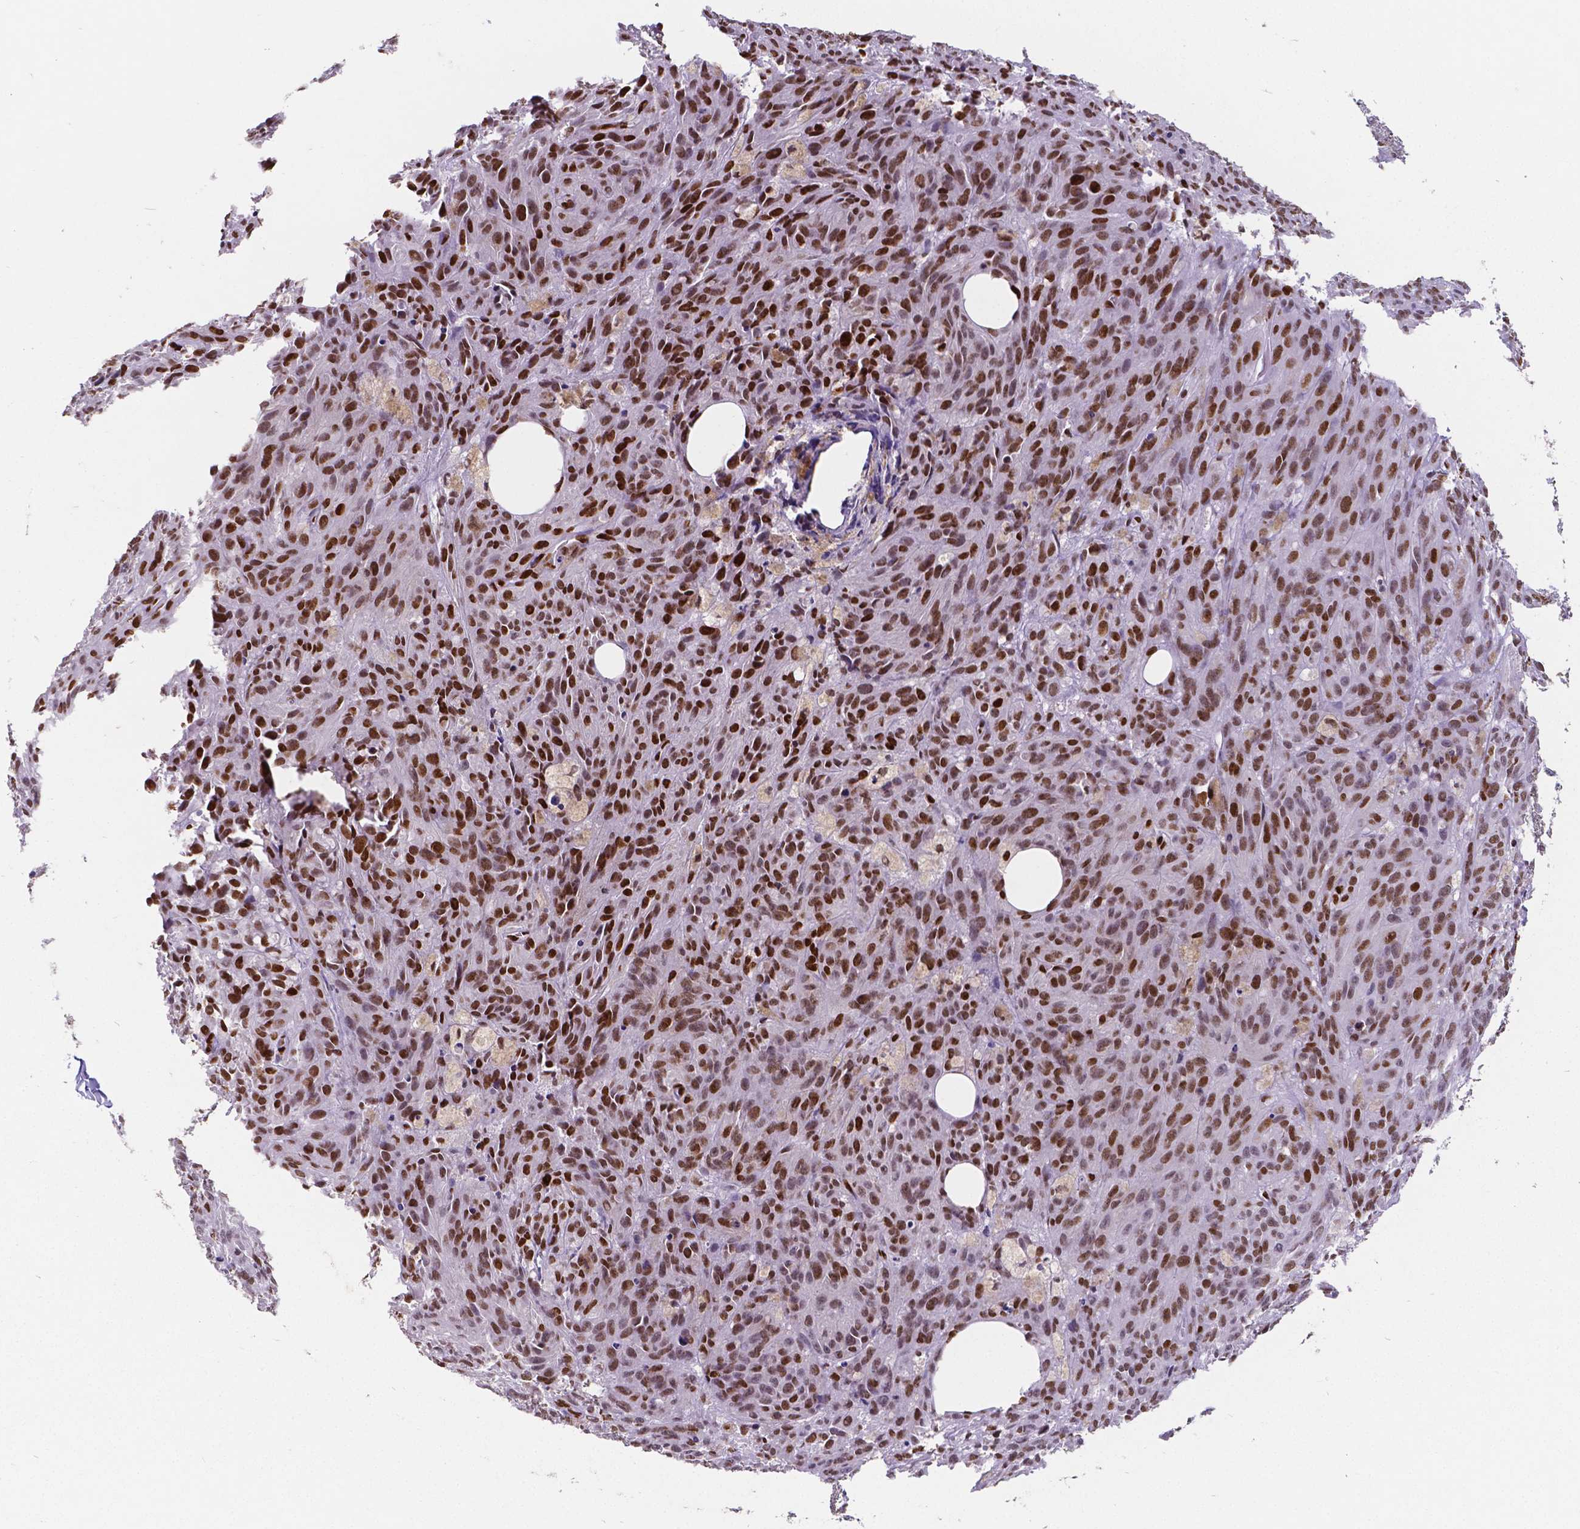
{"staining": {"intensity": "strong", "quantity": ">75%", "location": "nuclear"}, "tissue": "melanoma", "cell_type": "Tumor cells", "image_type": "cancer", "snomed": [{"axis": "morphology", "description": "Malignant melanoma, NOS"}, {"axis": "topography", "description": "Skin"}], "caption": "Immunohistochemical staining of human melanoma reveals strong nuclear protein positivity in approximately >75% of tumor cells.", "gene": "MEF2C", "patient": {"sex": "female", "age": 34}}